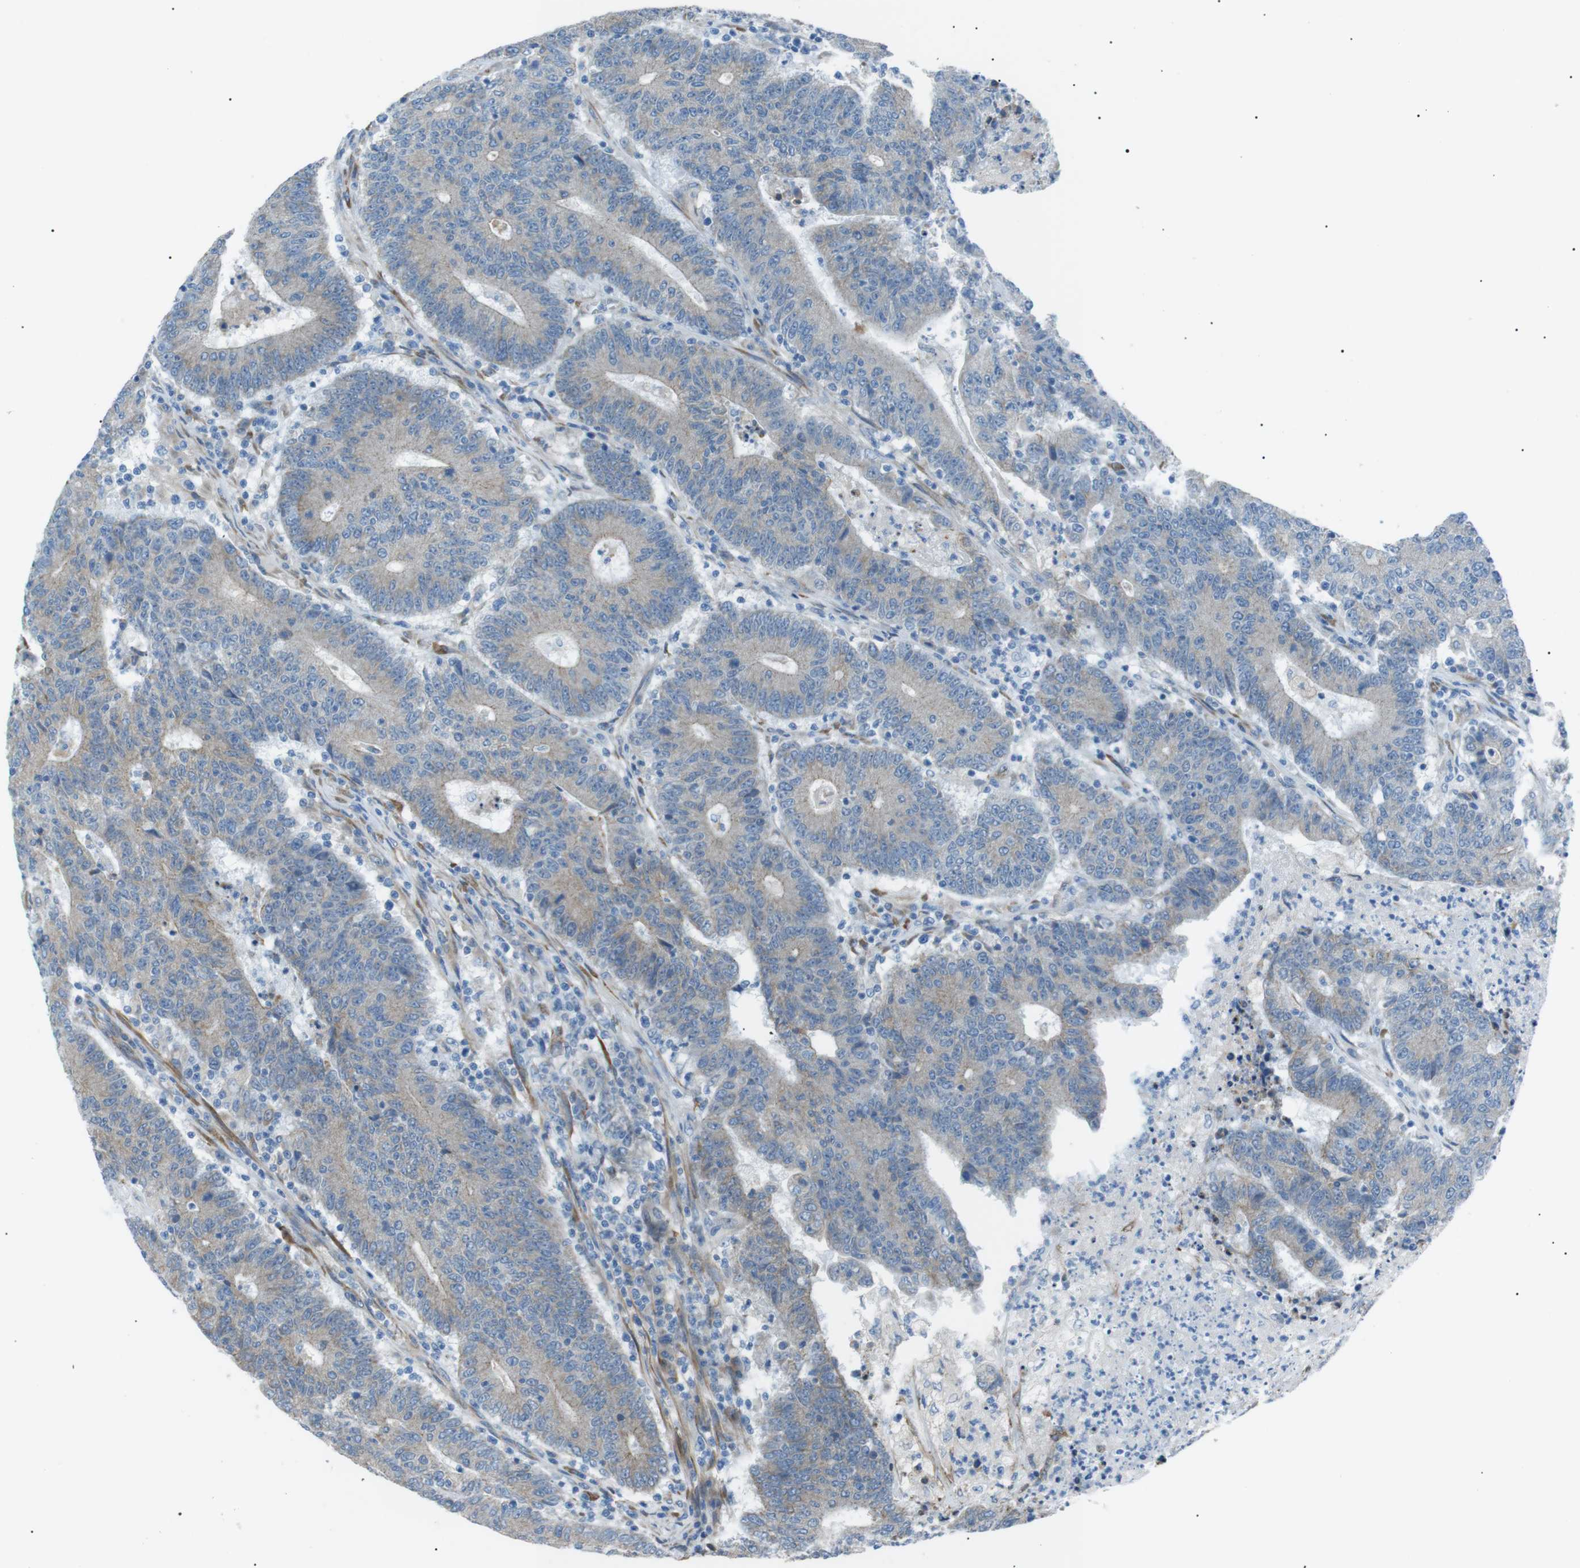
{"staining": {"intensity": "negative", "quantity": "none", "location": "none"}, "tissue": "colorectal cancer", "cell_type": "Tumor cells", "image_type": "cancer", "snomed": [{"axis": "morphology", "description": "Normal tissue, NOS"}, {"axis": "morphology", "description": "Adenocarcinoma, NOS"}, {"axis": "topography", "description": "Colon"}], "caption": "Immunohistochemical staining of colorectal cancer reveals no significant staining in tumor cells. The staining is performed using DAB (3,3'-diaminobenzidine) brown chromogen with nuclei counter-stained in using hematoxylin.", "gene": "MTARC2", "patient": {"sex": "female", "age": 75}}